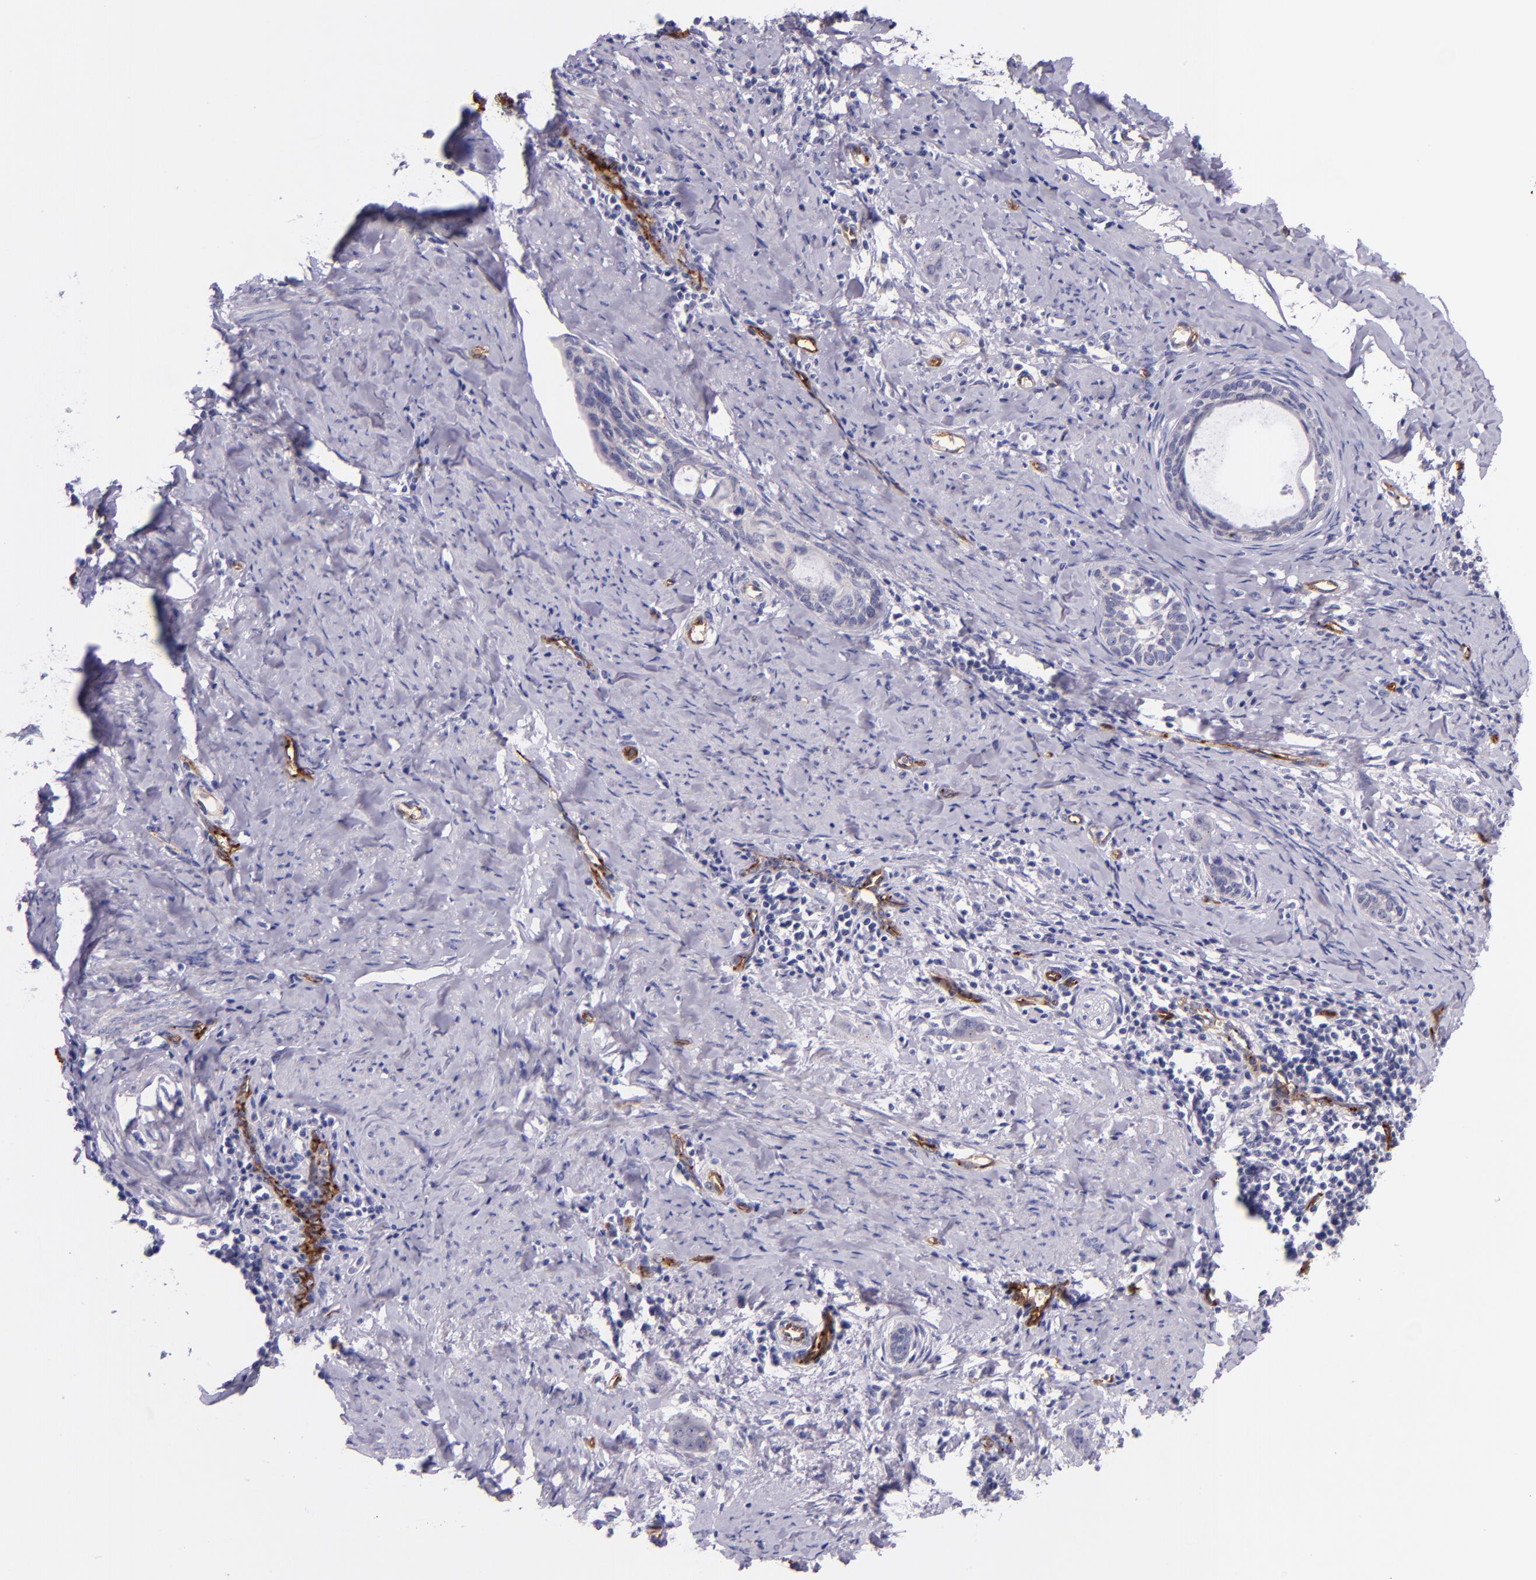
{"staining": {"intensity": "negative", "quantity": "none", "location": "none"}, "tissue": "cervical cancer", "cell_type": "Tumor cells", "image_type": "cancer", "snomed": [{"axis": "morphology", "description": "Squamous cell carcinoma, NOS"}, {"axis": "topography", "description": "Cervix"}], "caption": "Squamous cell carcinoma (cervical) was stained to show a protein in brown. There is no significant expression in tumor cells.", "gene": "NOS3", "patient": {"sex": "female", "age": 33}}